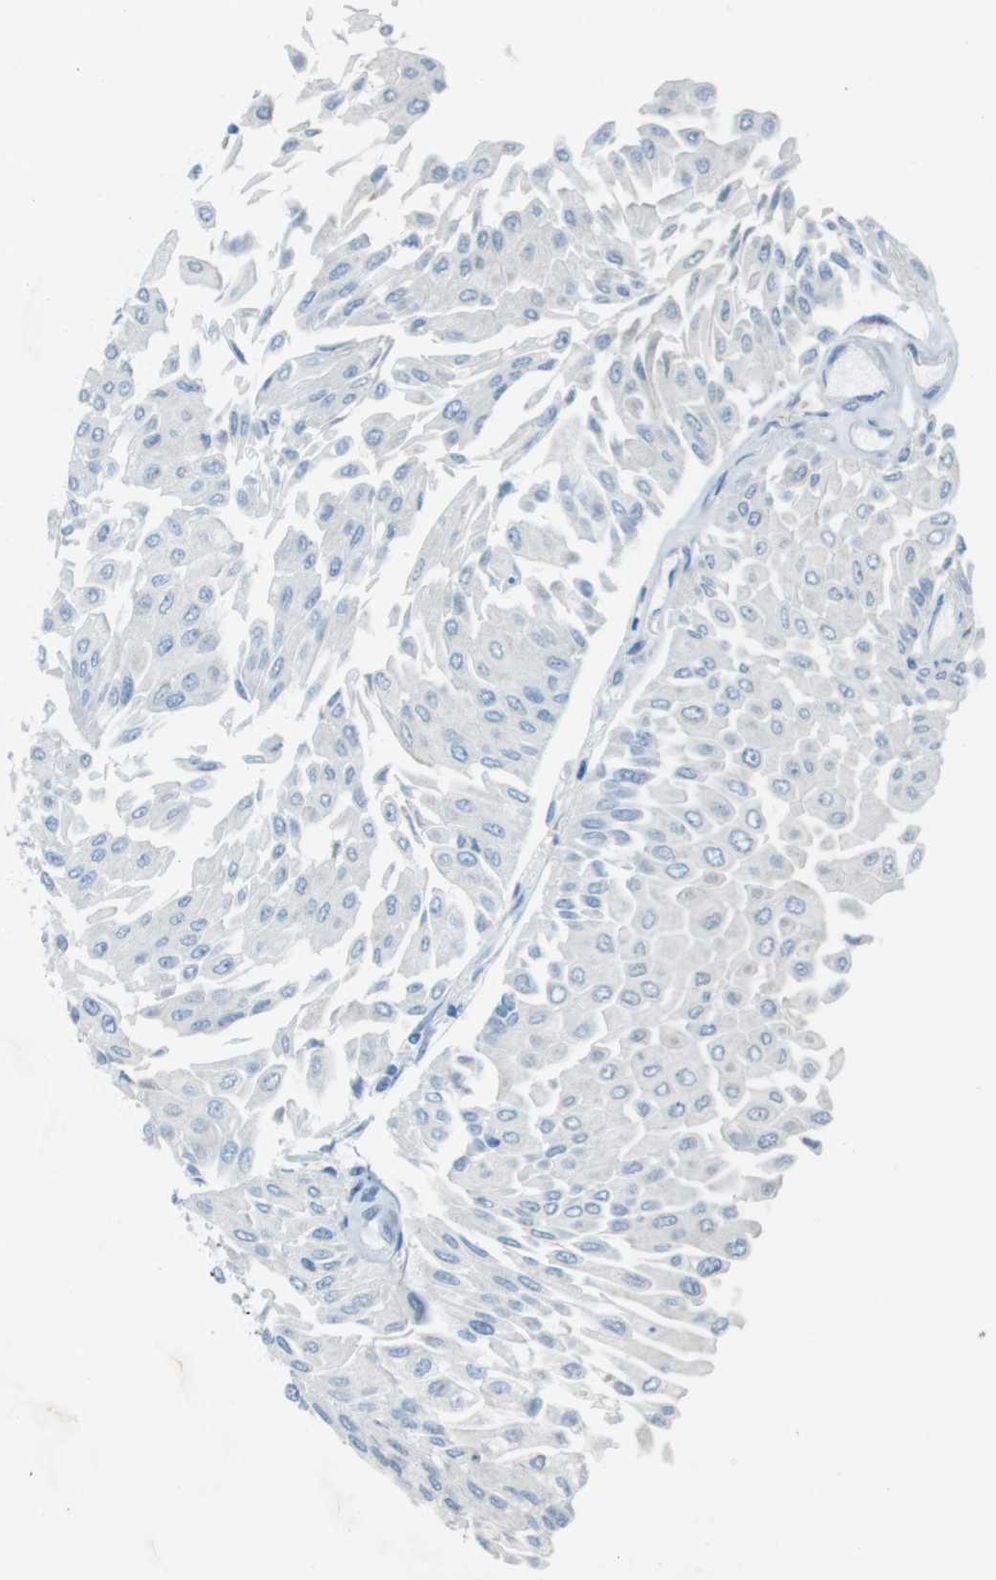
{"staining": {"intensity": "negative", "quantity": "none", "location": "none"}, "tissue": "urothelial cancer", "cell_type": "Tumor cells", "image_type": "cancer", "snomed": [{"axis": "morphology", "description": "Urothelial carcinoma, Low grade"}, {"axis": "topography", "description": "Urinary bladder"}], "caption": "Low-grade urothelial carcinoma was stained to show a protein in brown. There is no significant expression in tumor cells.", "gene": "TXNDC15", "patient": {"sex": "male", "age": 67}}